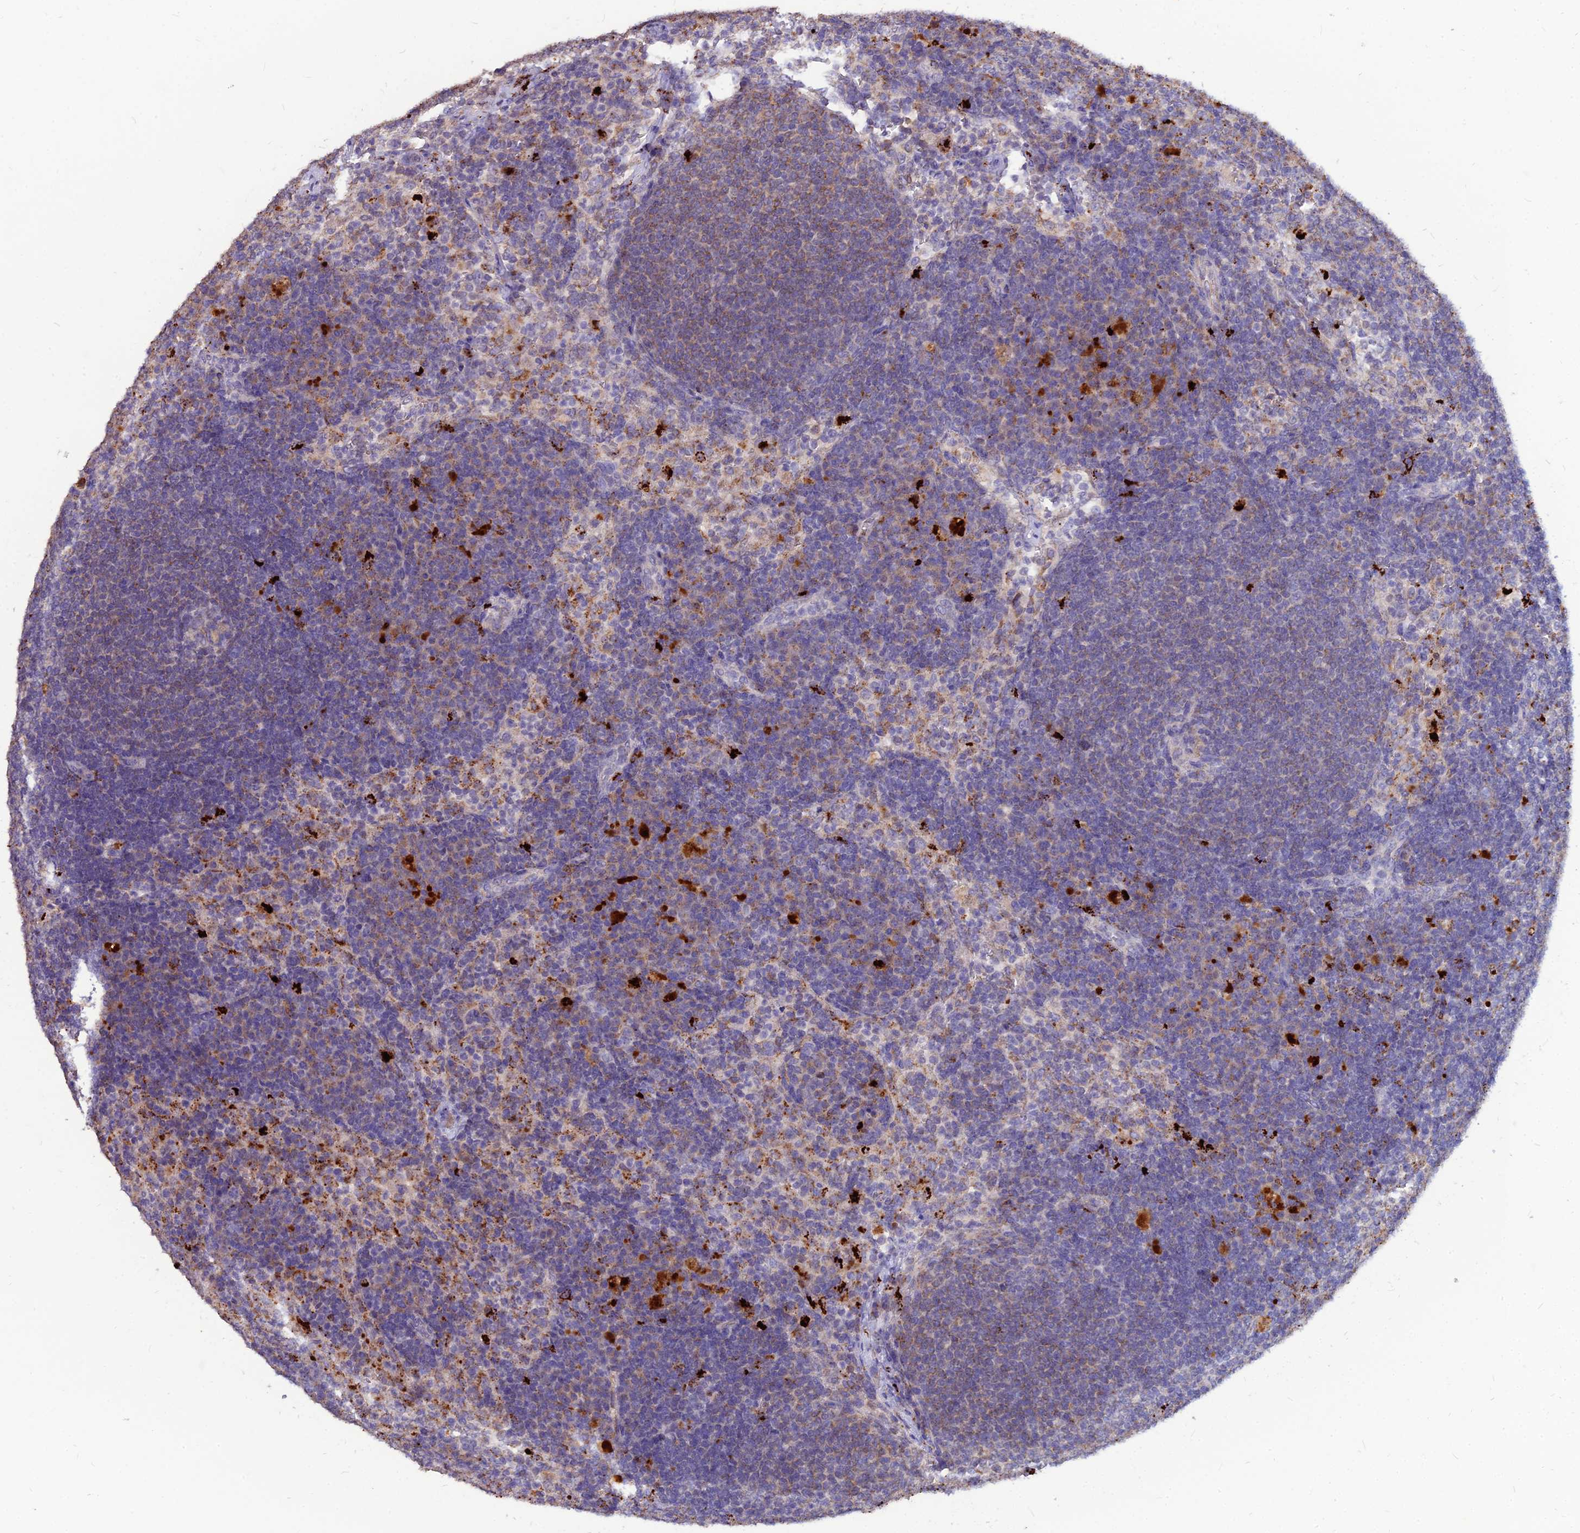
{"staining": {"intensity": "moderate", "quantity": "25%-75%", "location": "cytoplasmic/membranous"}, "tissue": "lymph node", "cell_type": "Germinal center cells", "image_type": "normal", "snomed": [{"axis": "morphology", "description": "Normal tissue, NOS"}, {"axis": "topography", "description": "Lymph node"}], "caption": "DAB immunohistochemical staining of benign lymph node displays moderate cytoplasmic/membranous protein expression in approximately 25%-75% of germinal center cells.", "gene": "PCED1B", "patient": {"sex": "female", "age": 70}}